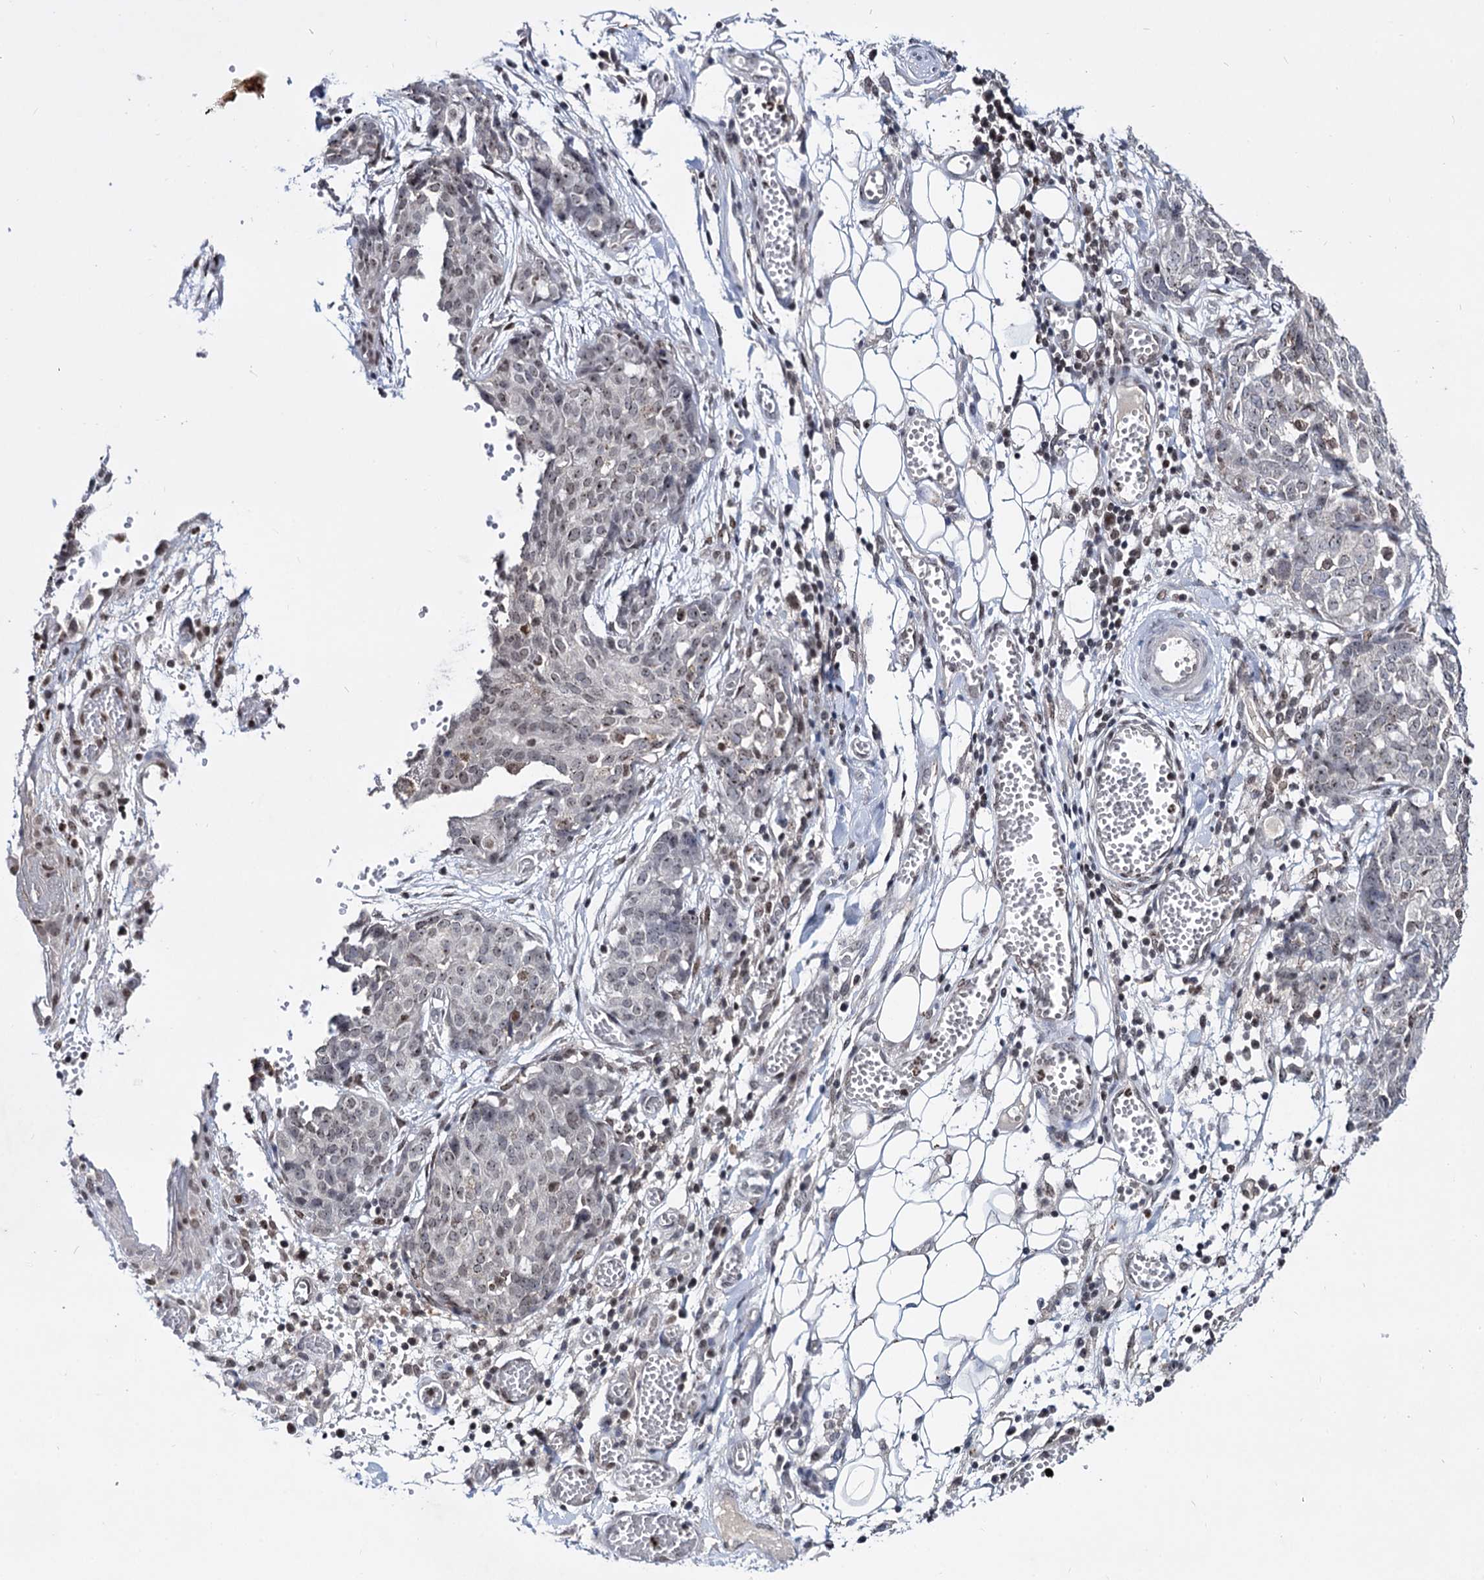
{"staining": {"intensity": "weak", "quantity": "25%-75%", "location": "nuclear"}, "tissue": "ovarian cancer", "cell_type": "Tumor cells", "image_type": "cancer", "snomed": [{"axis": "morphology", "description": "Cystadenocarcinoma, serous, NOS"}, {"axis": "topography", "description": "Soft tissue"}, {"axis": "topography", "description": "Ovary"}], "caption": "Immunohistochemical staining of ovarian serous cystadenocarcinoma reveals weak nuclear protein positivity in about 25%-75% of tumor cells. The staining was performed using DAB (3,3'-diaminobenzidine) to visualize the protein expression in brown, while the nuclei were stained in blue with hematoxylin (Magnification: 20x).", "gene": "SMCHD1", "patient": {"sex": "female", "age": 57}}